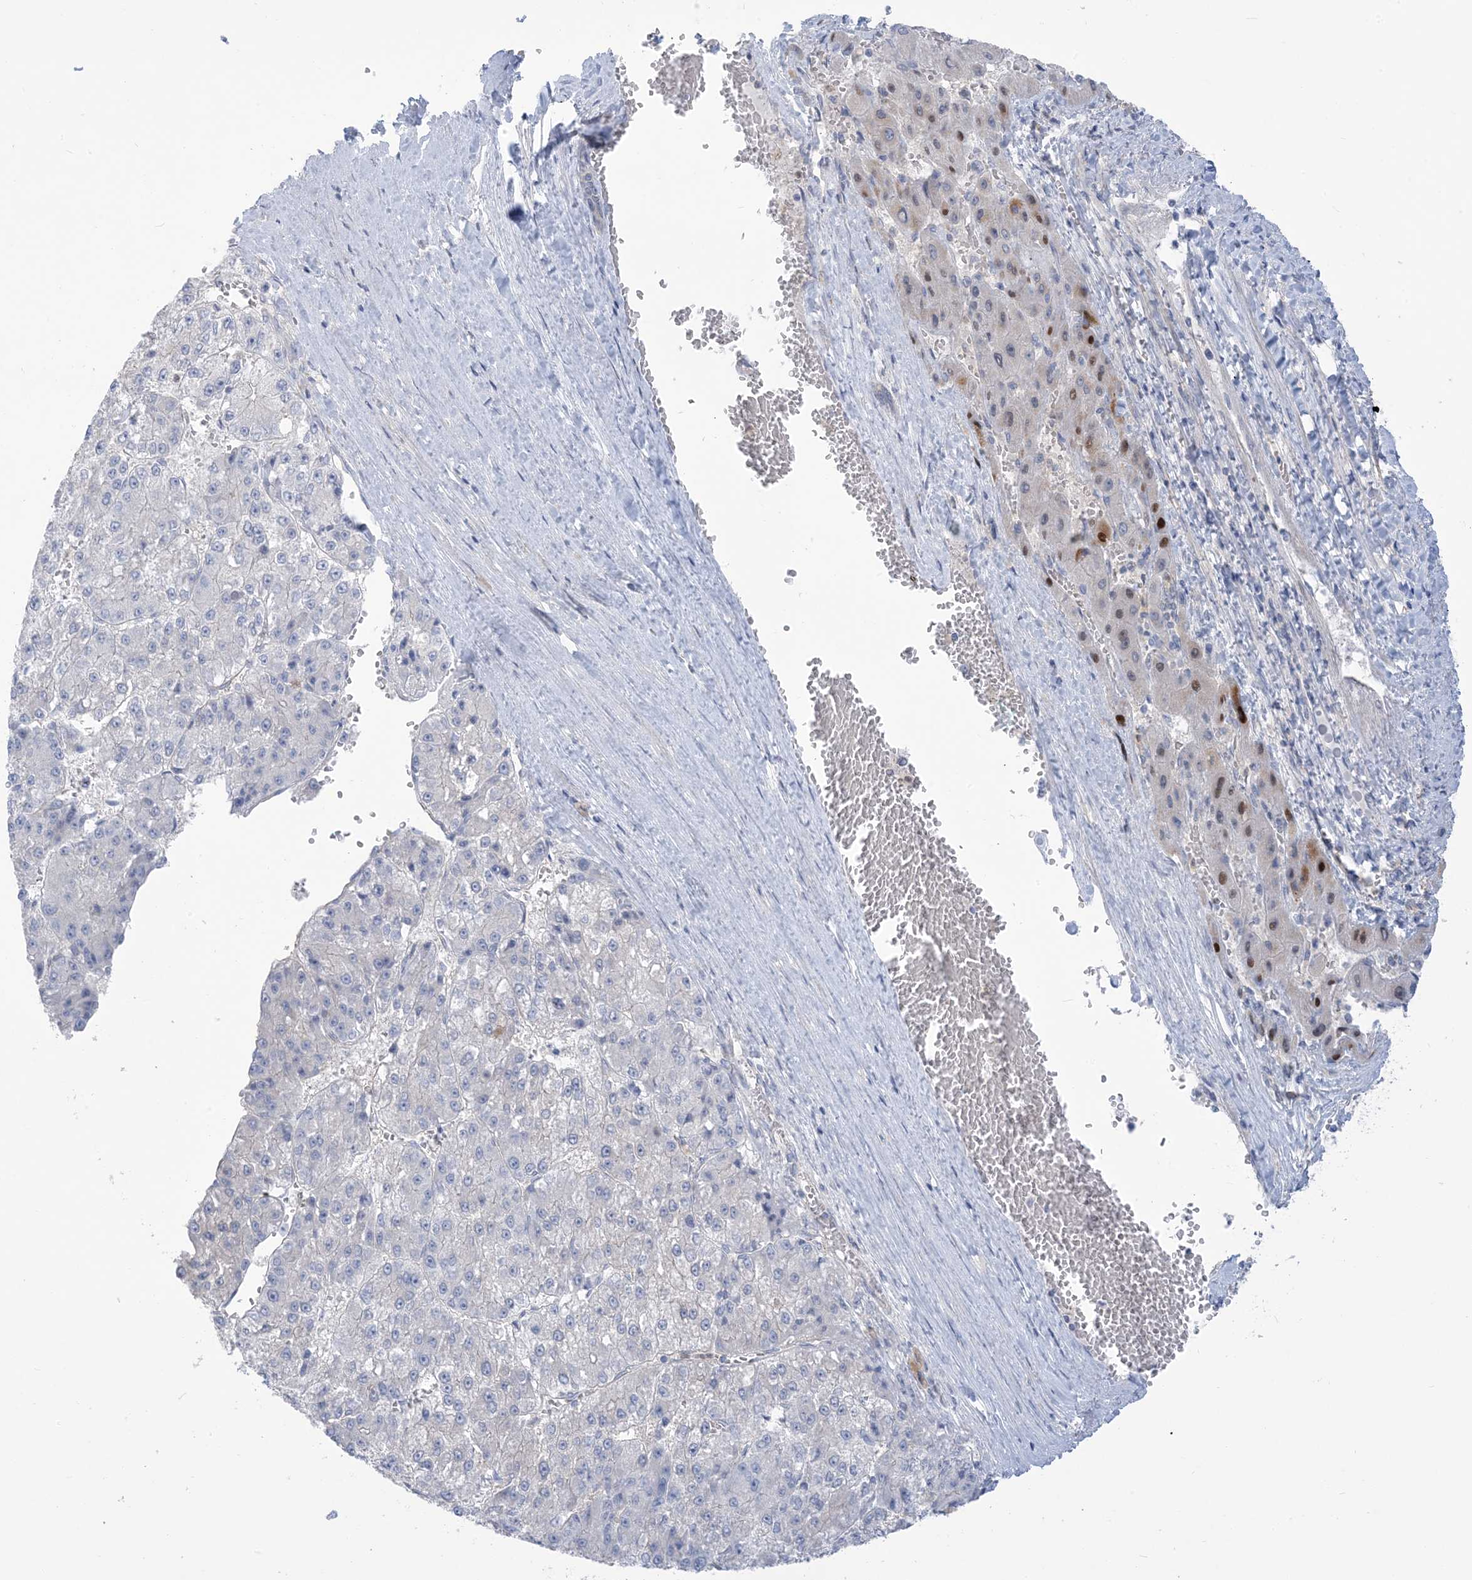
{"staining": {"intensity": "negative", "quantity": "none", "location": "none"}, "tissue": "liver cancer", "cell_type": "Tumor cells", "image_type": "cancer", "snomed": [{"axis": "morphology", "description": "Carcinoma, Hepatocellular, NOS"}, {"axis": "topography", "description": "Liver"}], "caption": "This is an immunohistochemistry (IHC) micrograph of human liver cancer (hepatocellular carcinoma). There is no expression in tumor cells.", "gene": "MTHFD2L", "patient": {"sex": "female", "age": 73}}